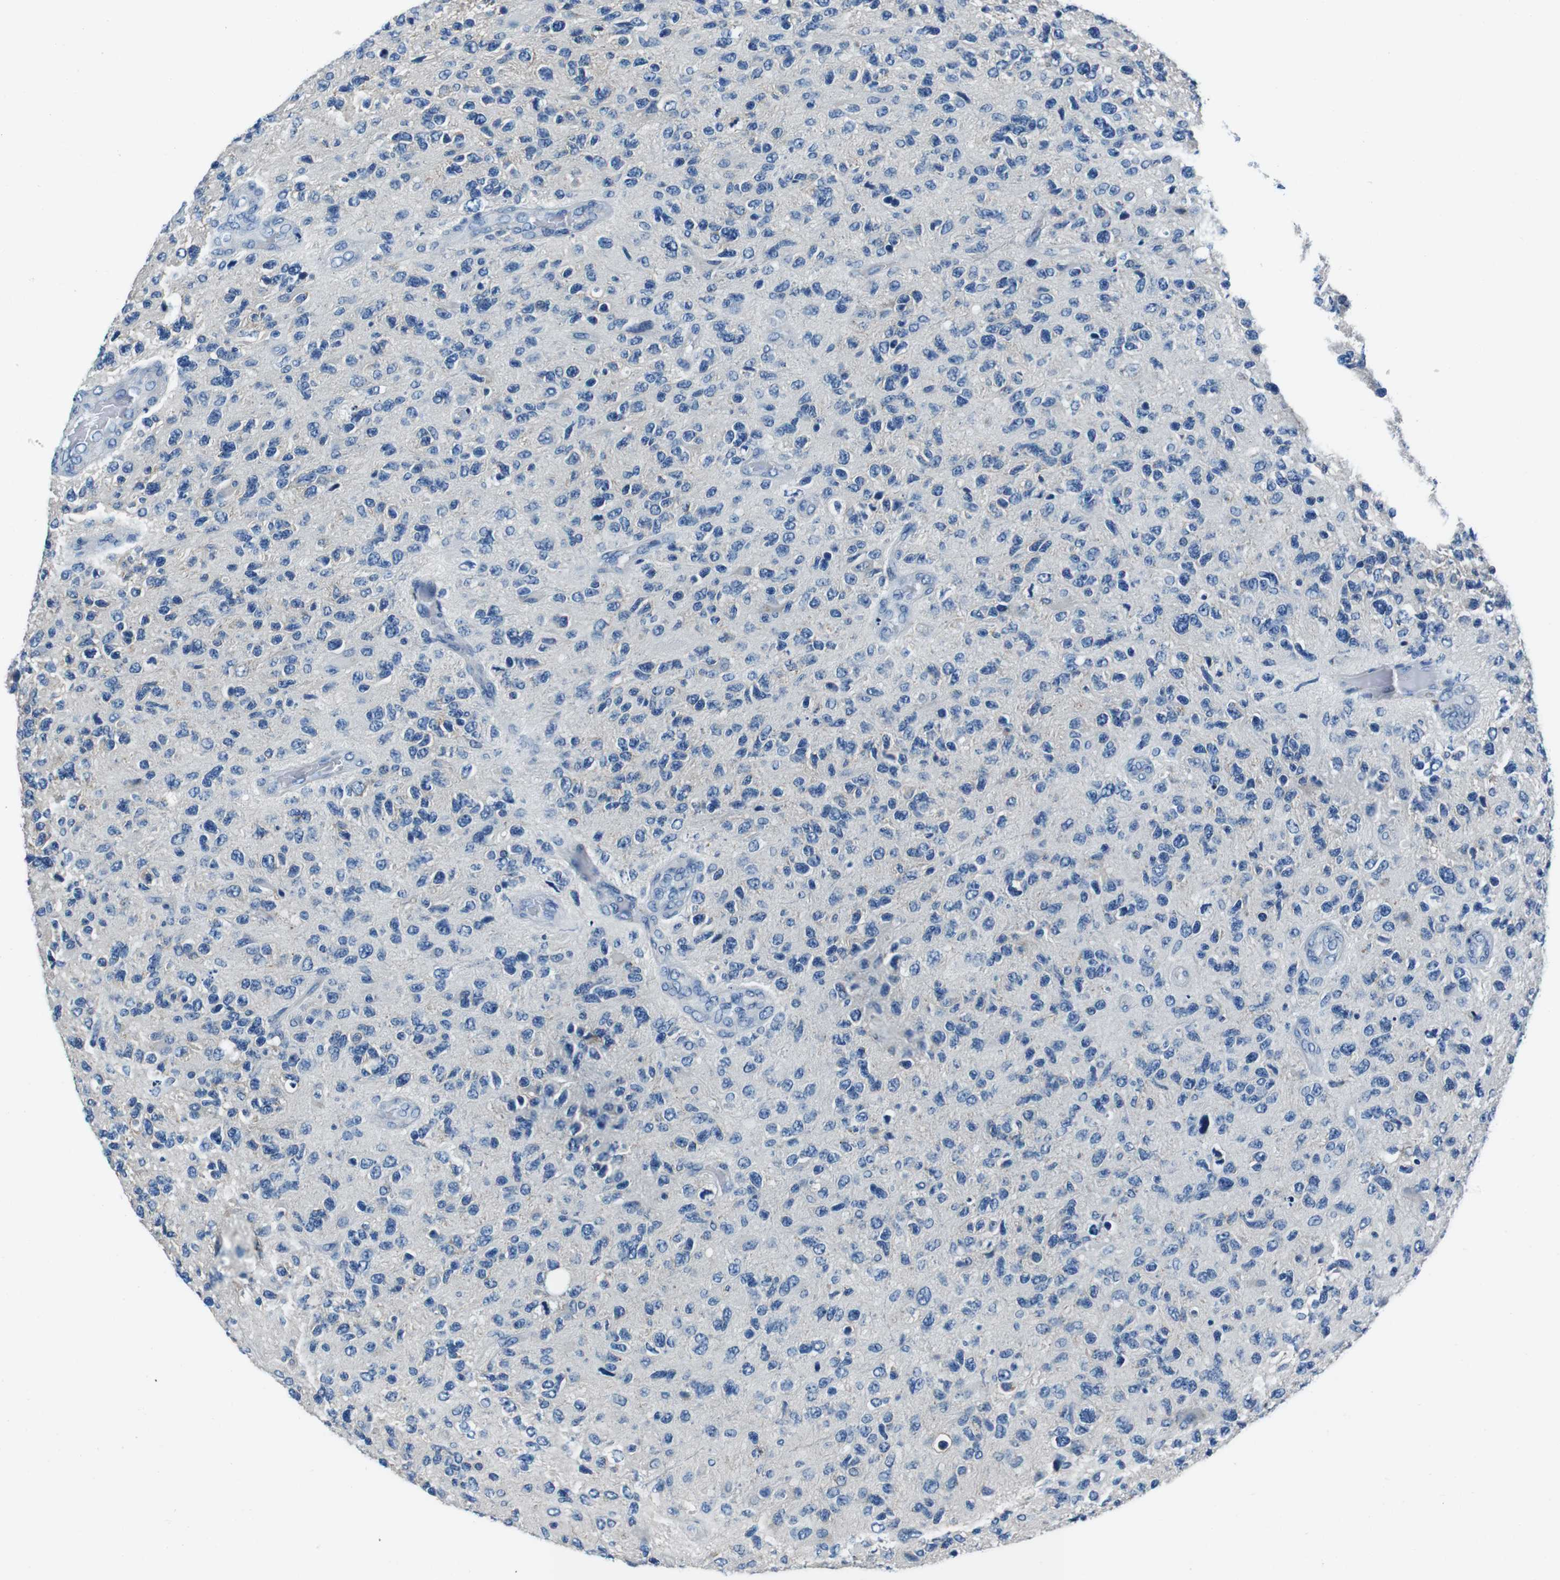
{"staining": {"intensity": "negative", "quantity": "none", "location": "none"}, "tissue": "glioma", "cell_type": "Tumor cells", "image_type": "cancer", "snomed": [{"axis": "morphology", "description": "Glioma, malignant, High grade"}, {"axis": "topography", "description": "Brain"}], "caption": "Malignant glioma (high-grade) was stained to show a protein in brown. There is no significant staining in tumor cells.", "gene": "CASQ1", "patient": {"sex": "female", "age": 58}}